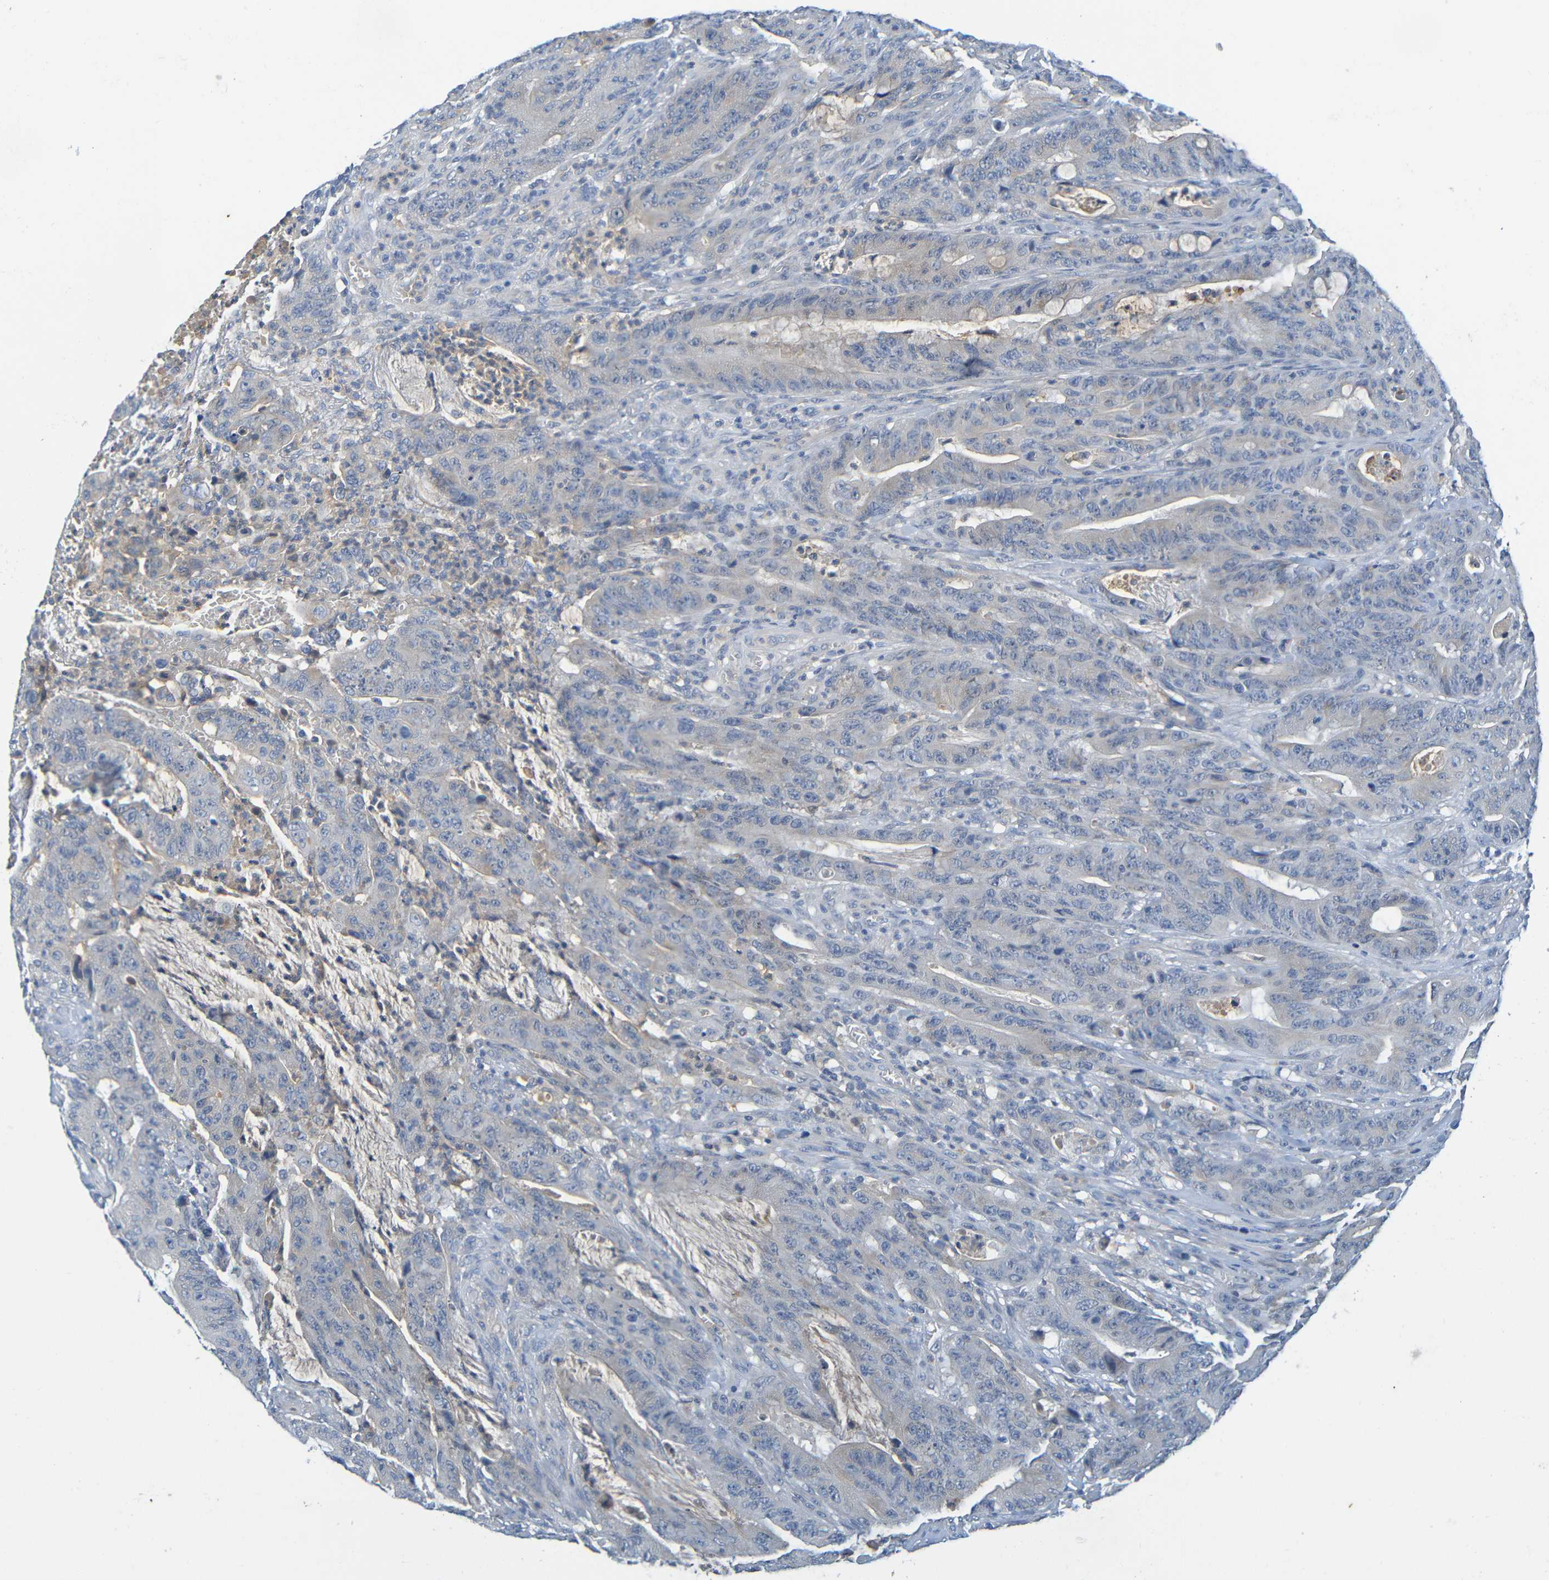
{"staining": {"intensity": "weak", "quantity": "<25%", "location": "cytoplasmic/membranous"}, "tissue": "colorectal cancer", "cell_type": "Tumor cells", "image_type": "cancer", "snomed": [{"axis": "morphology", "description": "Adenocarcinoma, NOS"}, {"axis": "topography", "description": "Colon"}], "caption": "IHC of human colorectal cancer (adenocarcinoma) reveals no staining in tumor cells.", "gene": "C1QA", "patient": {"sex": "male", "age": 45}}